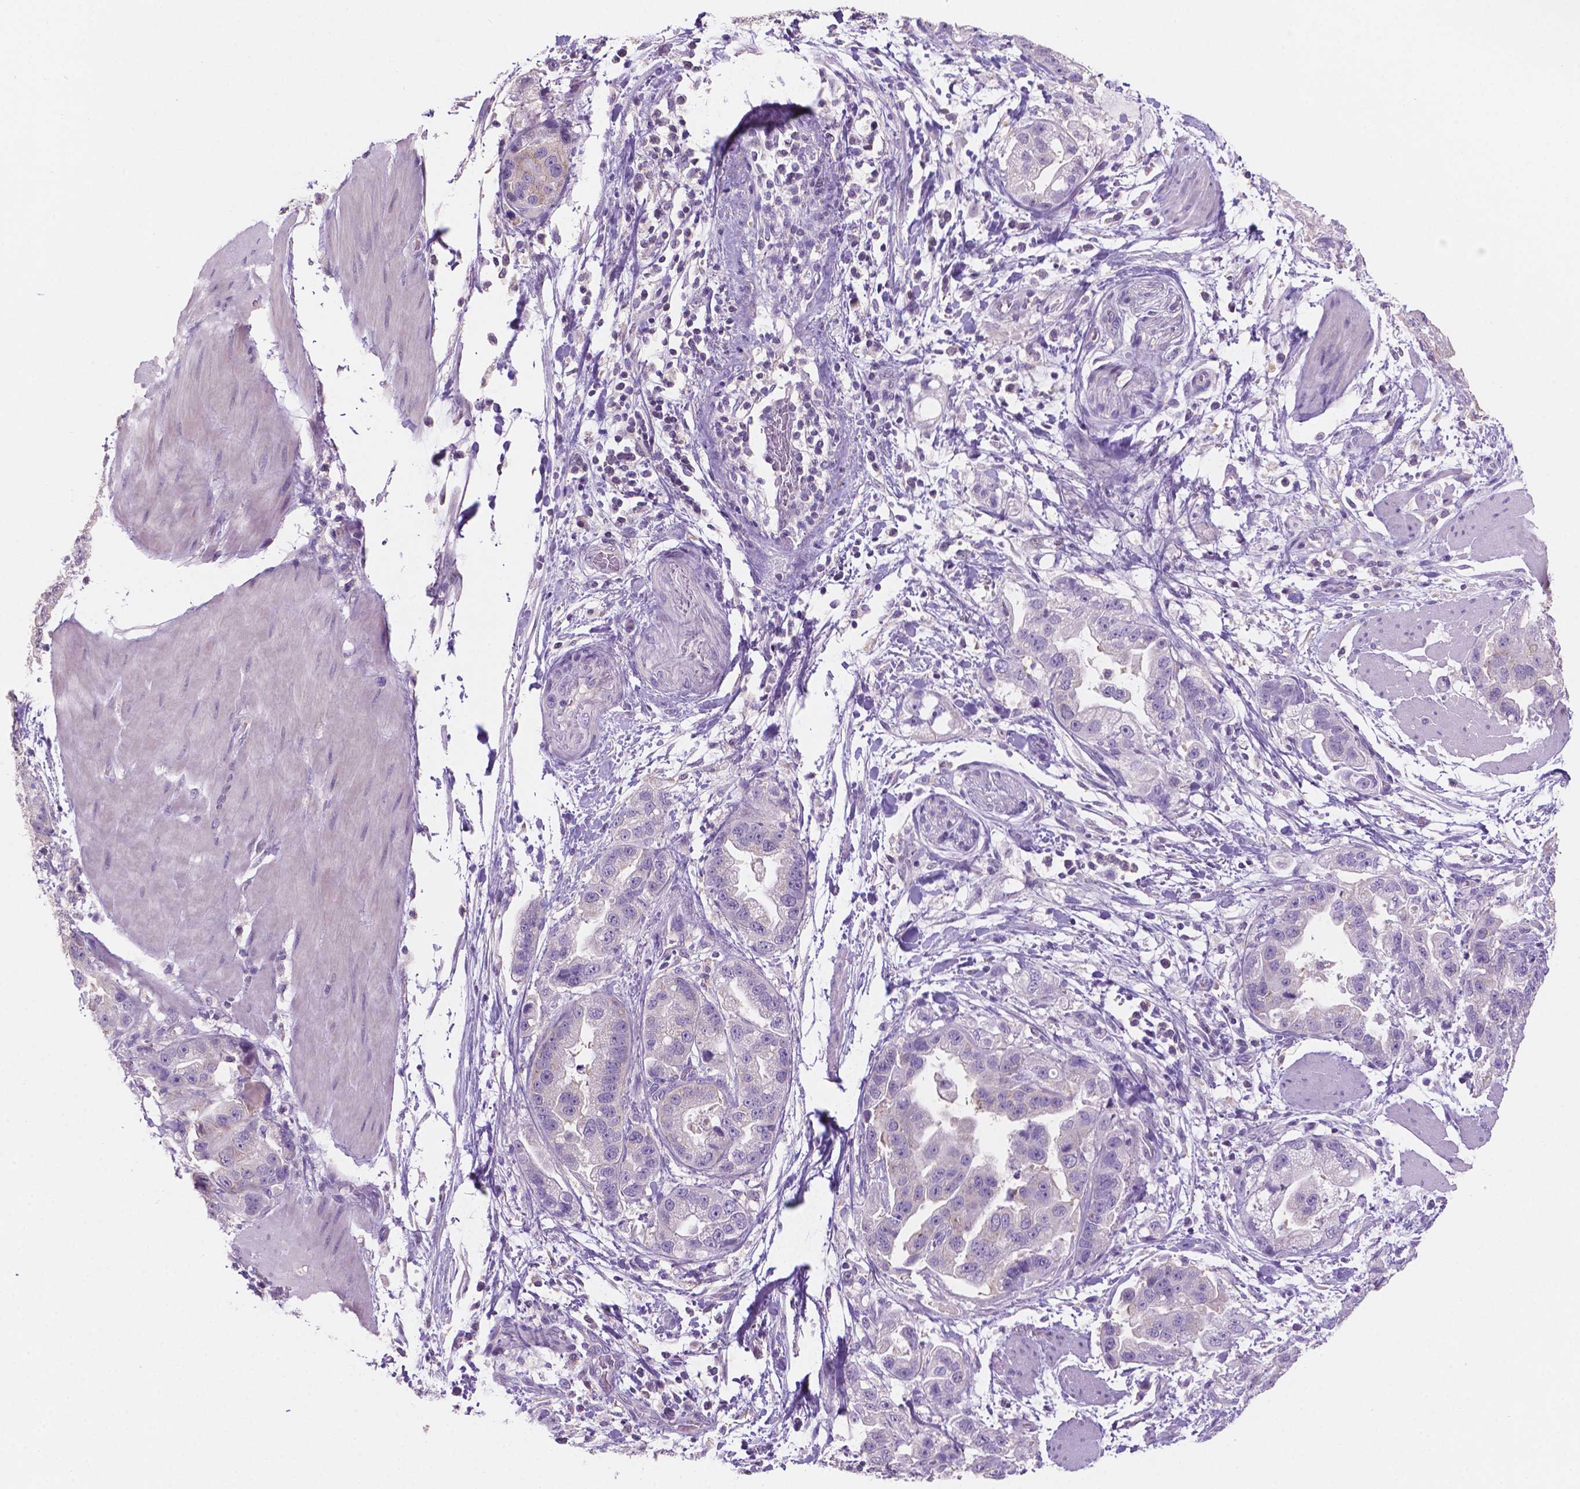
{"staining": {"intensity": "negative", "quantity": "none", "location": "none"}, "tissue": "stomach cancer", "cell_type": "Tumor cells", "image_type": "cancer", "snomed": [{"axis": "morphology", "description": "Adenocarcinoma, NOS"}, {"axis": "topography", "description": "Stomach"}], "caption": "The histopathology image exhibits no significant positivity in tumor cells of stomach cancer (adenocarcinoma).", "gene": "SBSN", "patient": {"sex": "male", "age": 59}}